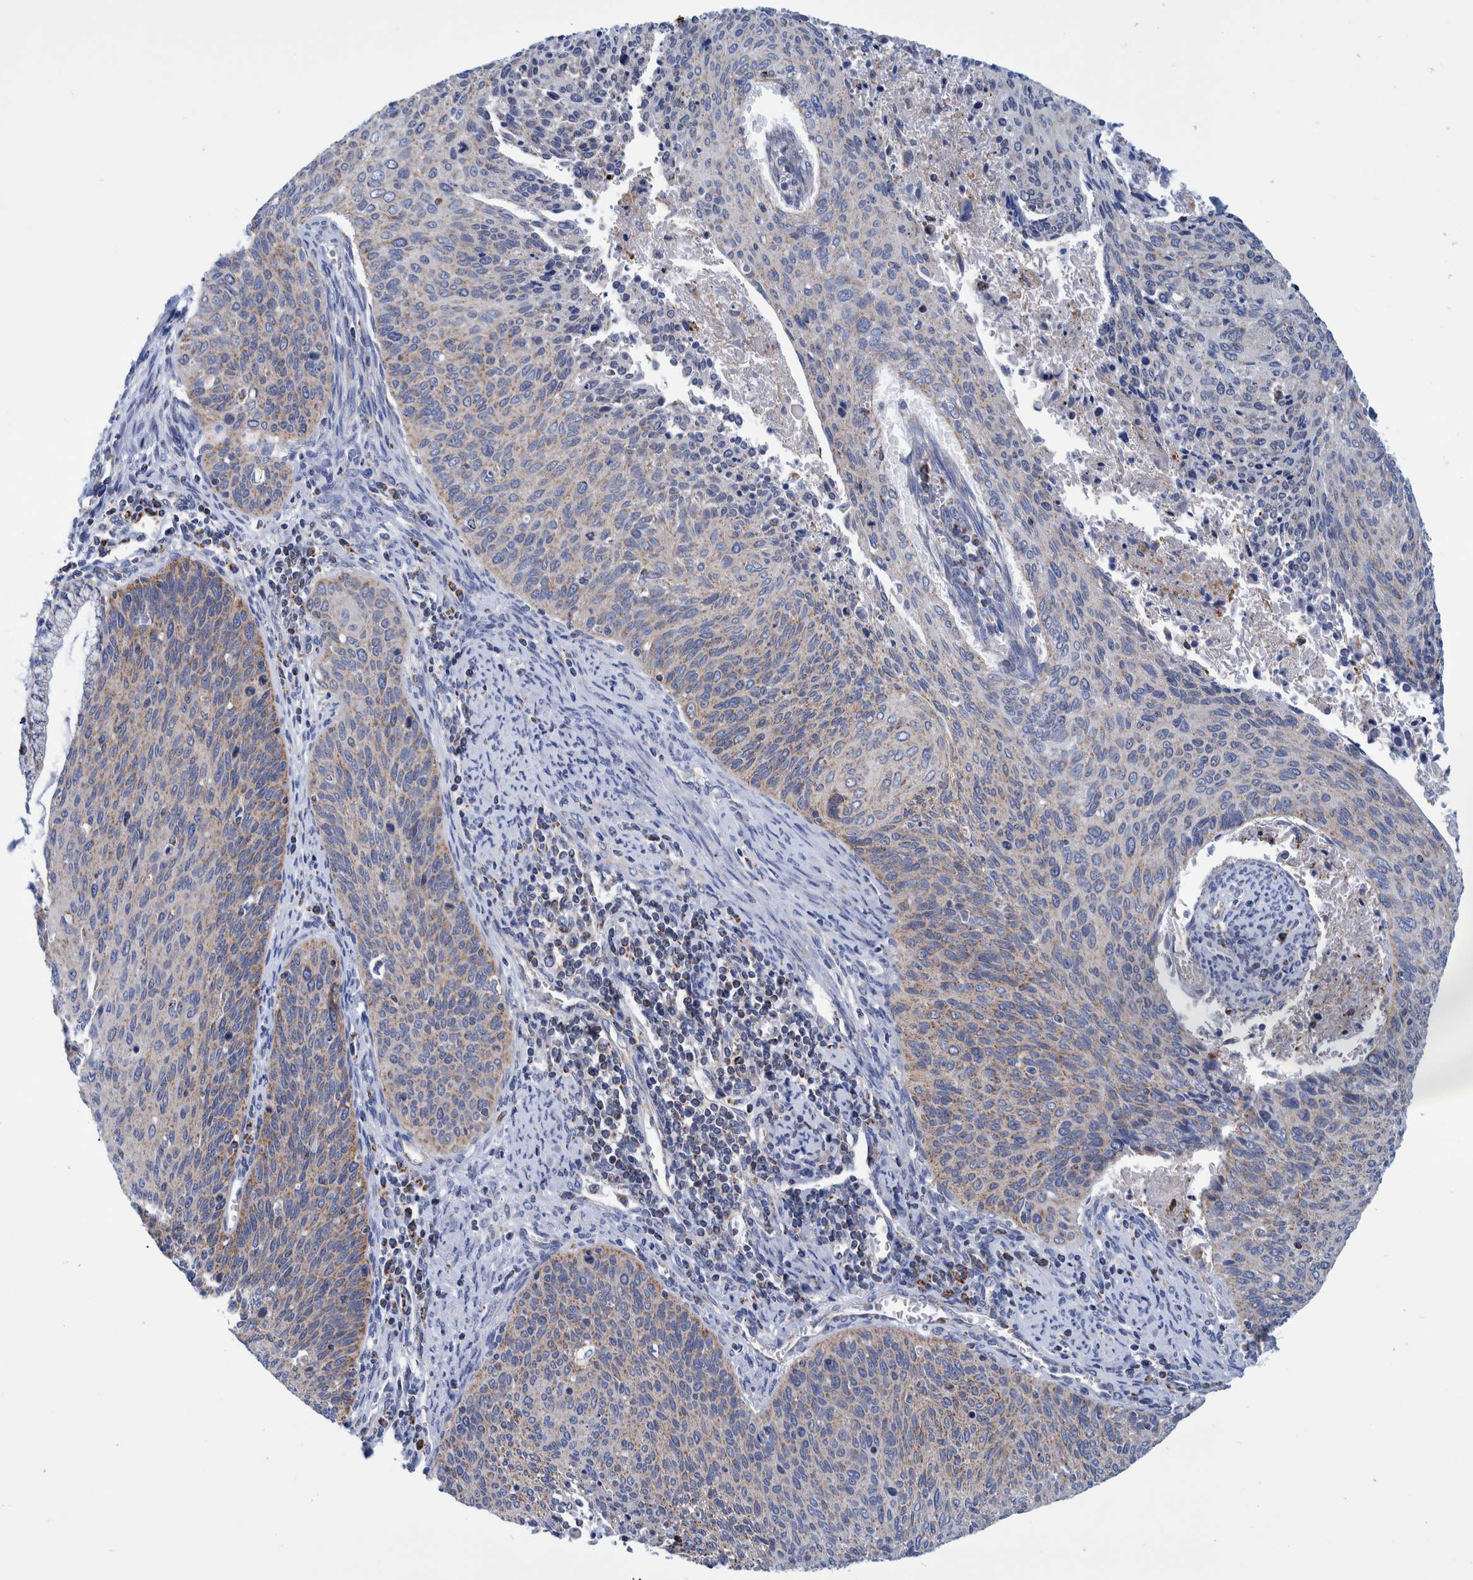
{"staining": {"intensity": "weak", "quantity": "<25%", "location": "cytoplasmic/membranous"}, "tissue": "cervical cancer", "cell_type": "Tumor cells", "image_type": "cancer", "snomed": [{"axis": "morphology", "description": "Squamous cell carcinoma, NOS"}, {"axis": "topography", "description": "Cervix"}], "caption": "Immunohistochemistry micrograph of neoplastic tissue: squamous cell carcinoma (cervical) stained with DAB reveals no significant protein staining in tumor cells.", "gene": "BZW2", "patient": {"sex": "female", "age": 55}}